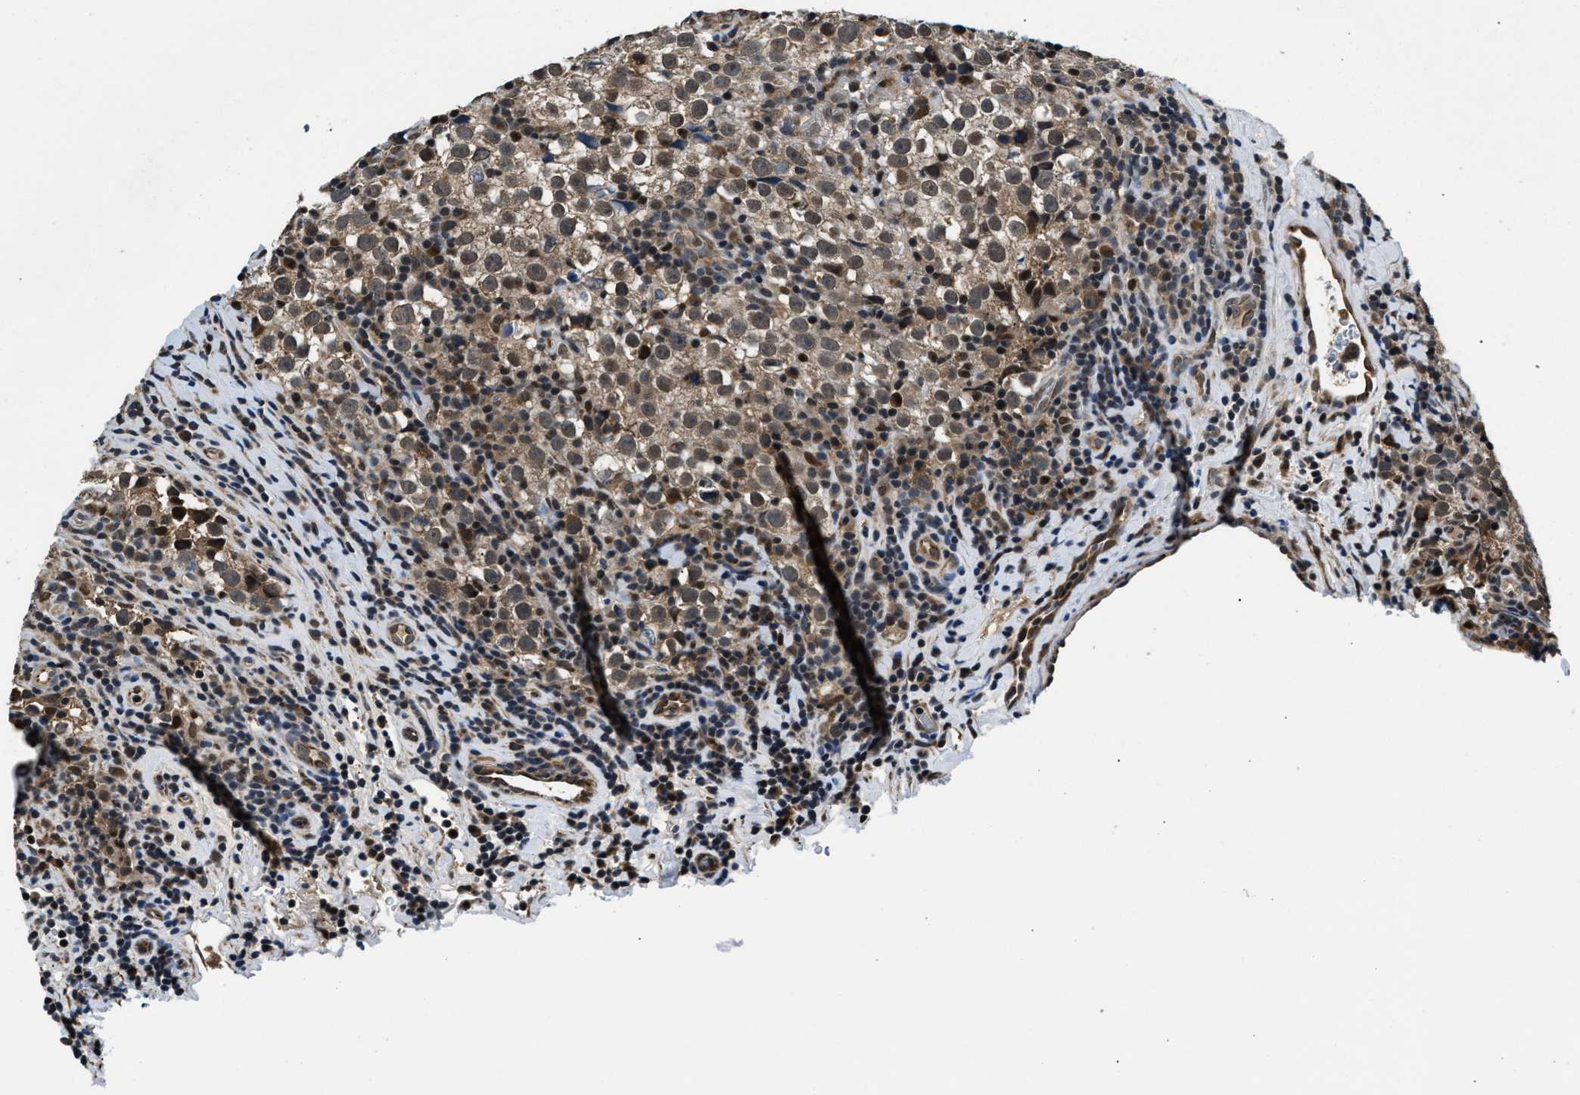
{"staining": {"intensity": "weak", "quantity": ">75%", "location": "cytoplasmic/membranous"}, "tissue": "testis cancer", "cell_type": "Tumor cells", "image_type": "cancer", "snomed": [{"axis": "morphology", "description": "Normal tissue, NOS"}, {"axis": "morphology", "description": "Seminoma, NOS"}, {"axis": "topography", "description": "Testis"}], "caption": "Human testis cancer (seminoma) stained with a brown dye reveals weak cytoplasmic/membranous positive expression in about >75% of tumor cells.", "gene": "RBM33", "patient": {"sex": "male", "age": 43}}